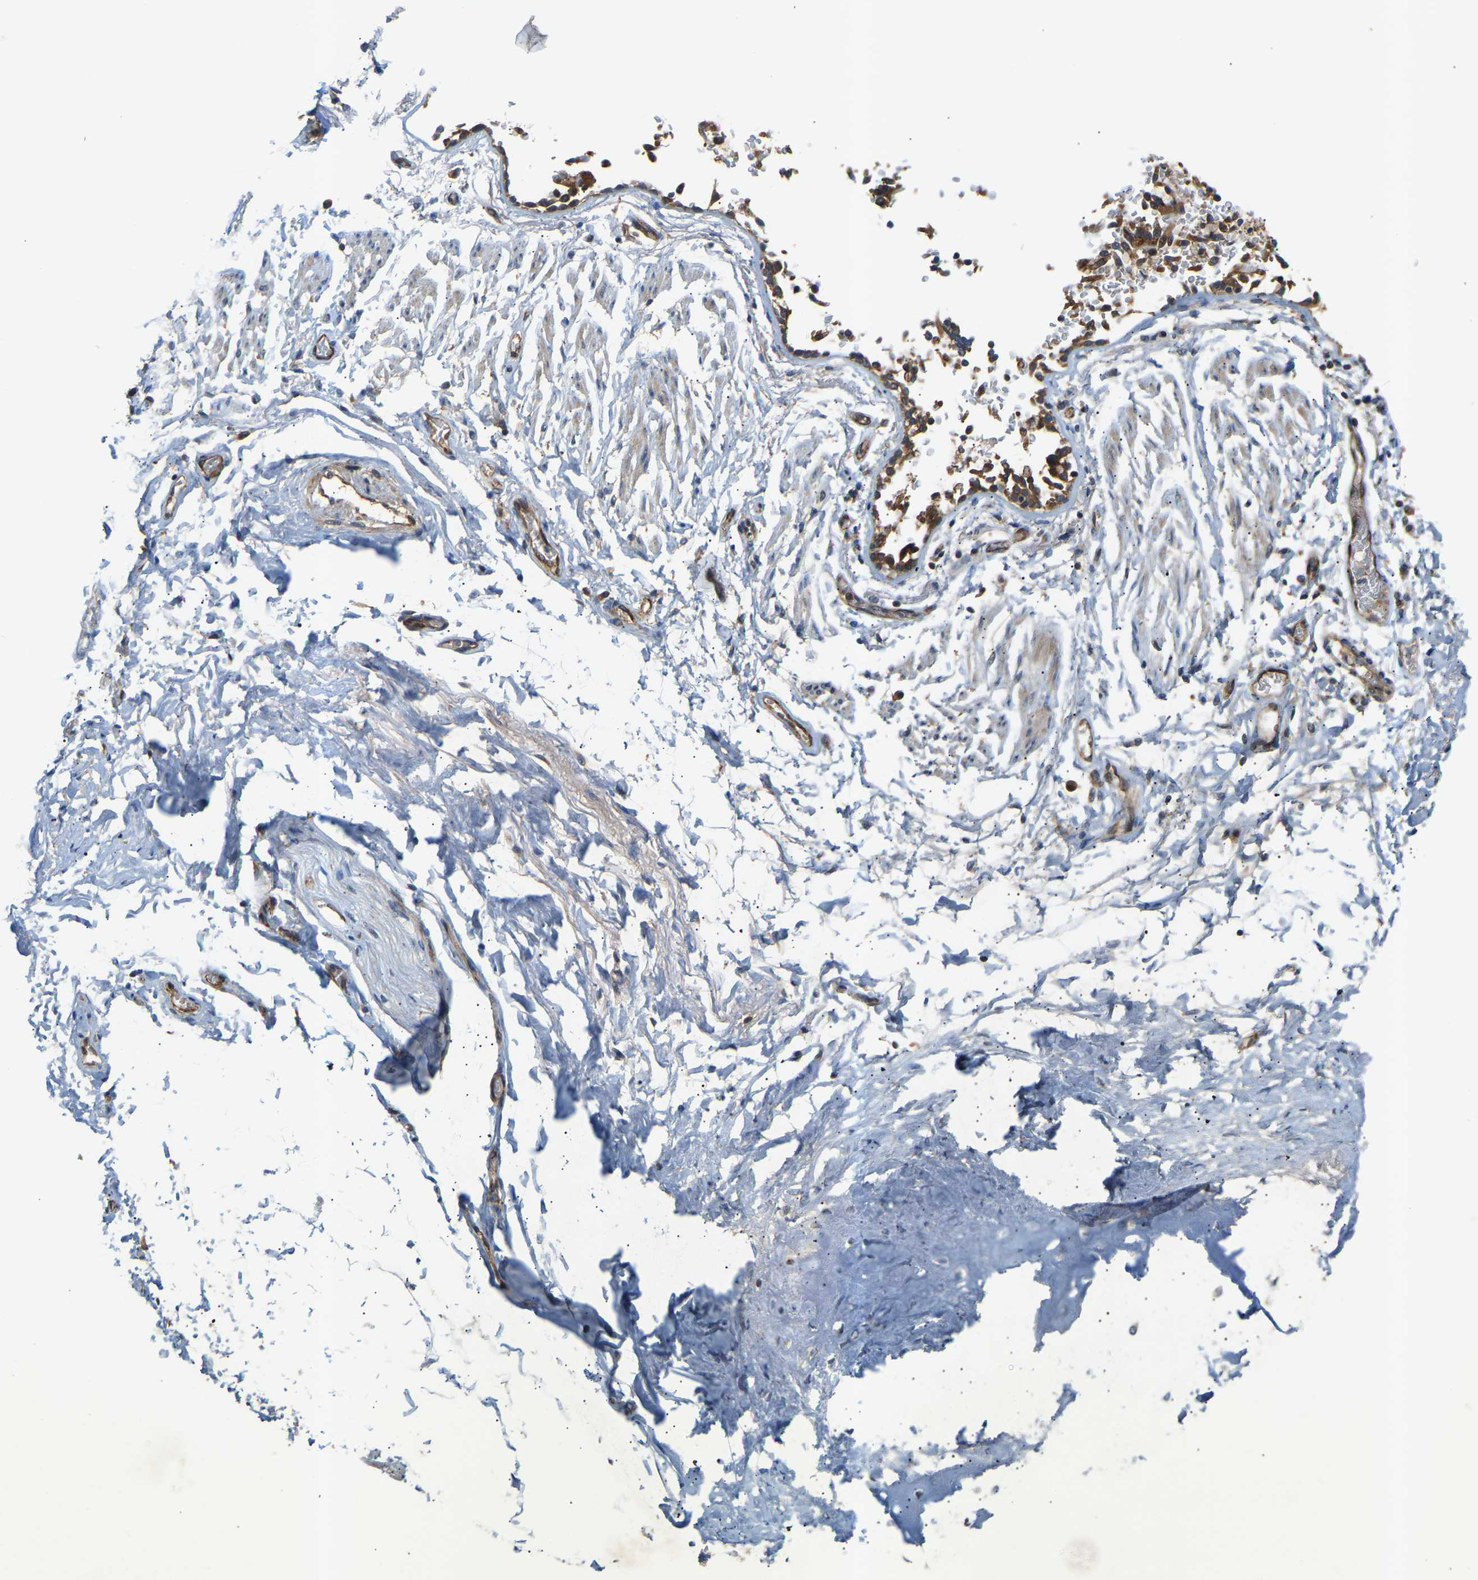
{"staining": {"intensity": "moderate", "quantity": "<25%", "location": "cytoplasmic/membranous"}, "tissue": "adipose tissue", "cell_type": "Adipocytes", "image_type": "normal", "snomed": [{"axis": "morphology", "description": "Normal tissue, NOS"}, {"axis": "topography", "description": "Cartilage tissue"}, {"axis": "topography", "description": "Lung"}], "caption": "An immunohistochemistry (IHC) micrograph of unremarkable tissue is shown. Protein staining in brown labels moderate cytoplasmic/membranous positivity in adipose tissue within adipocytes. The staining was performed using DAB, with brown indicating positive protein expression. Nuclei are stained blue with hematoxylin.", "gene": "ATP5MF", "patient": {"sex": "female", "age": 77}}